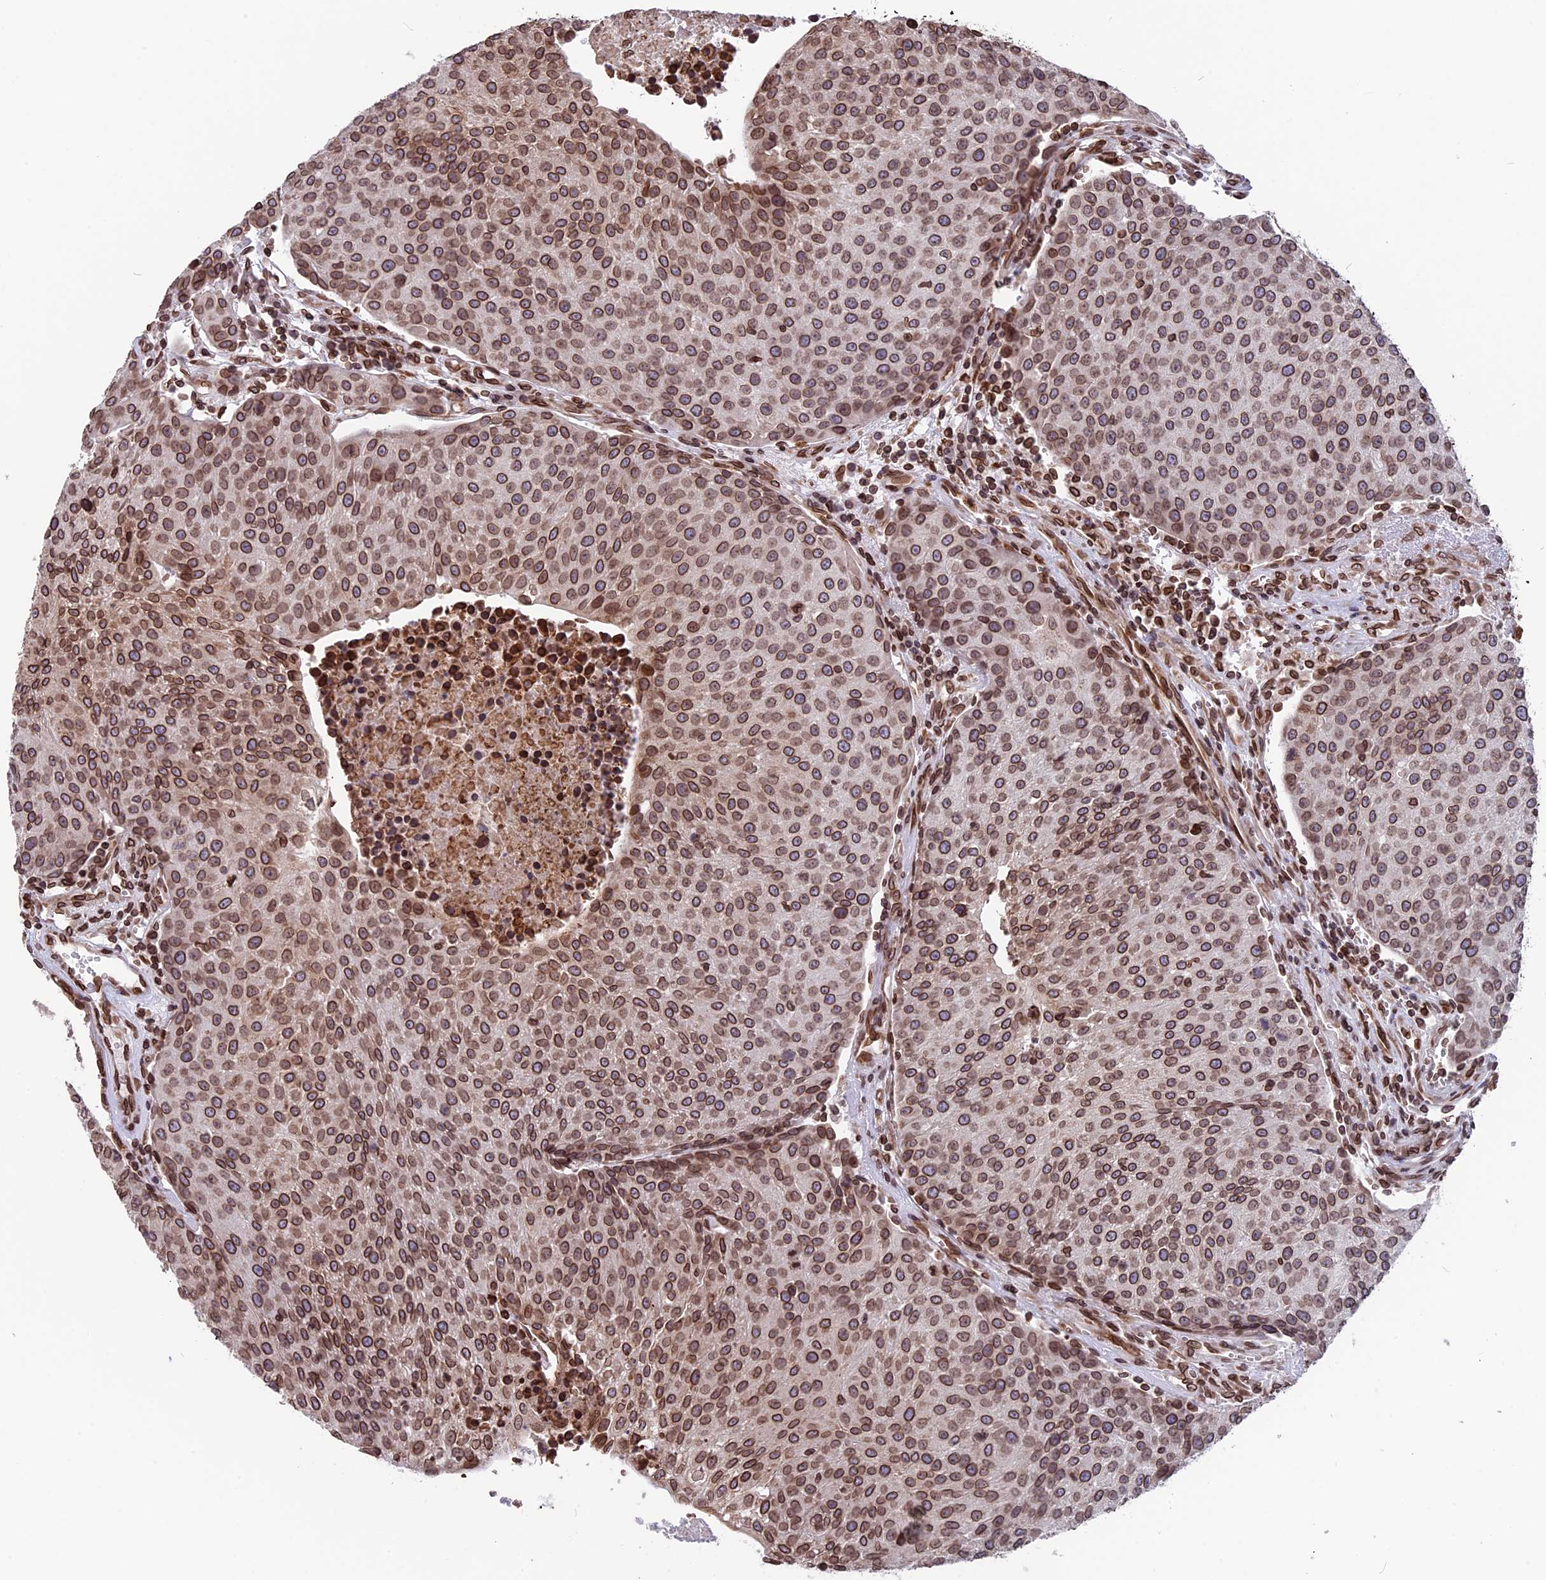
{"staining": {"intensity": "moderate", "quantity": ">75%", "location": "cytoplasmic/membranous,nuclear"}, "tissue": "urothelial cancer", "cell_type": "Tumor cells", "image_type": "cancer", "snomed": [{"axis": "morphology", "description": "Urothelial carcinoma, High grade"}, {"axis": "topography", "description": "Urinary bladder"}], "caption": "Human urothelial cancer stained with a protein marker reveals moderate staining in tumor cells.", "gene": "PTCHD4", "patient": {"sex": "female", "age": 85}}